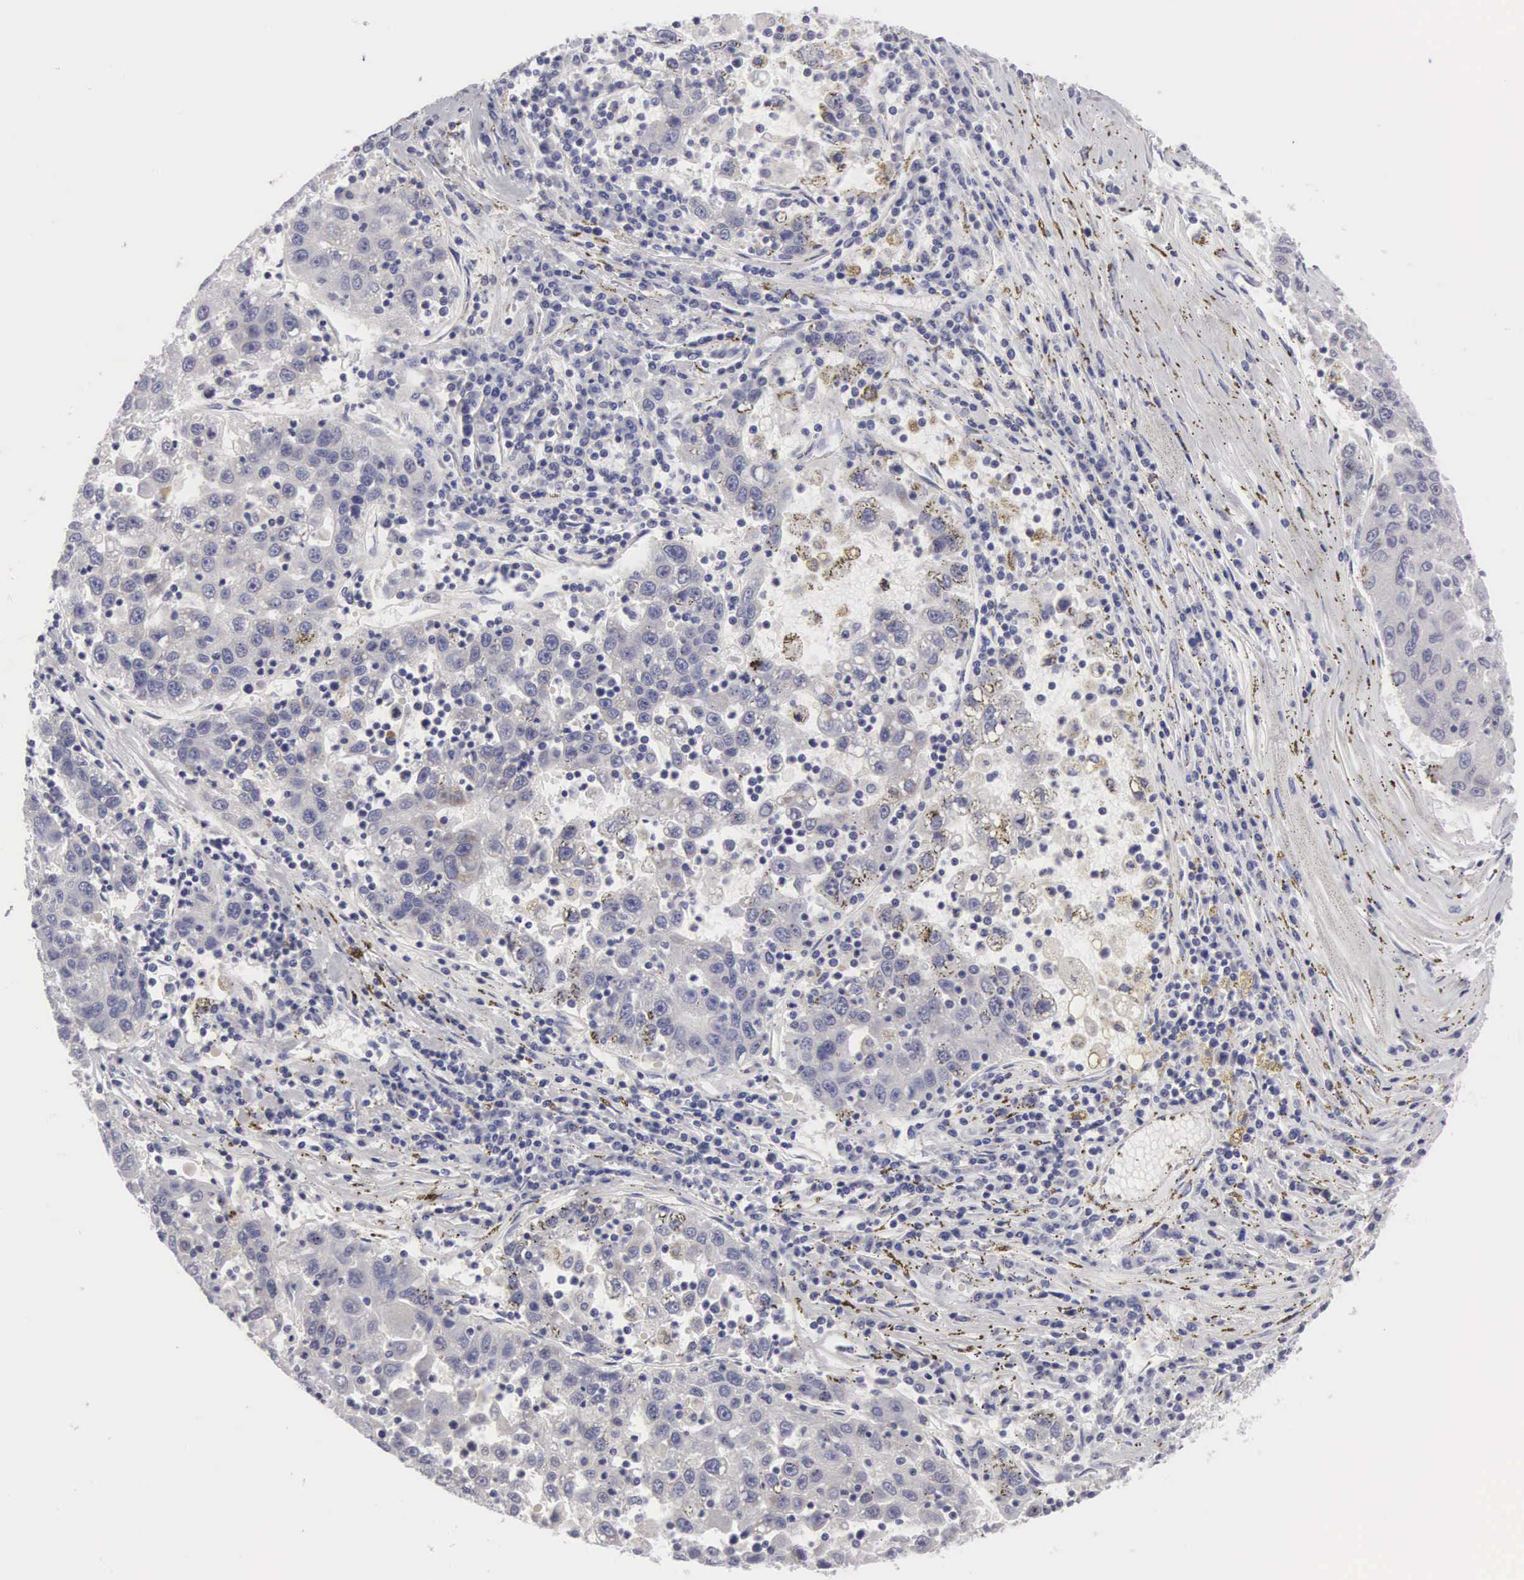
{"staining": {"intensity": "negative", "quantity": "none", "location": "none"}, "tissue": "liver cancer", "cell_type": "Tumor cells", "image_type": "cancer", "snomed": [{"axis": "morphology", "description": "Carcinoma, Hepatocellular, NOS"}, {"axis": "topography", "description": "Liver"}], "caption": "There is no significant expression in tumor cells of liver cancer.", "gene": "SOX11", "patient": {"sex": "male", "age": 49}}